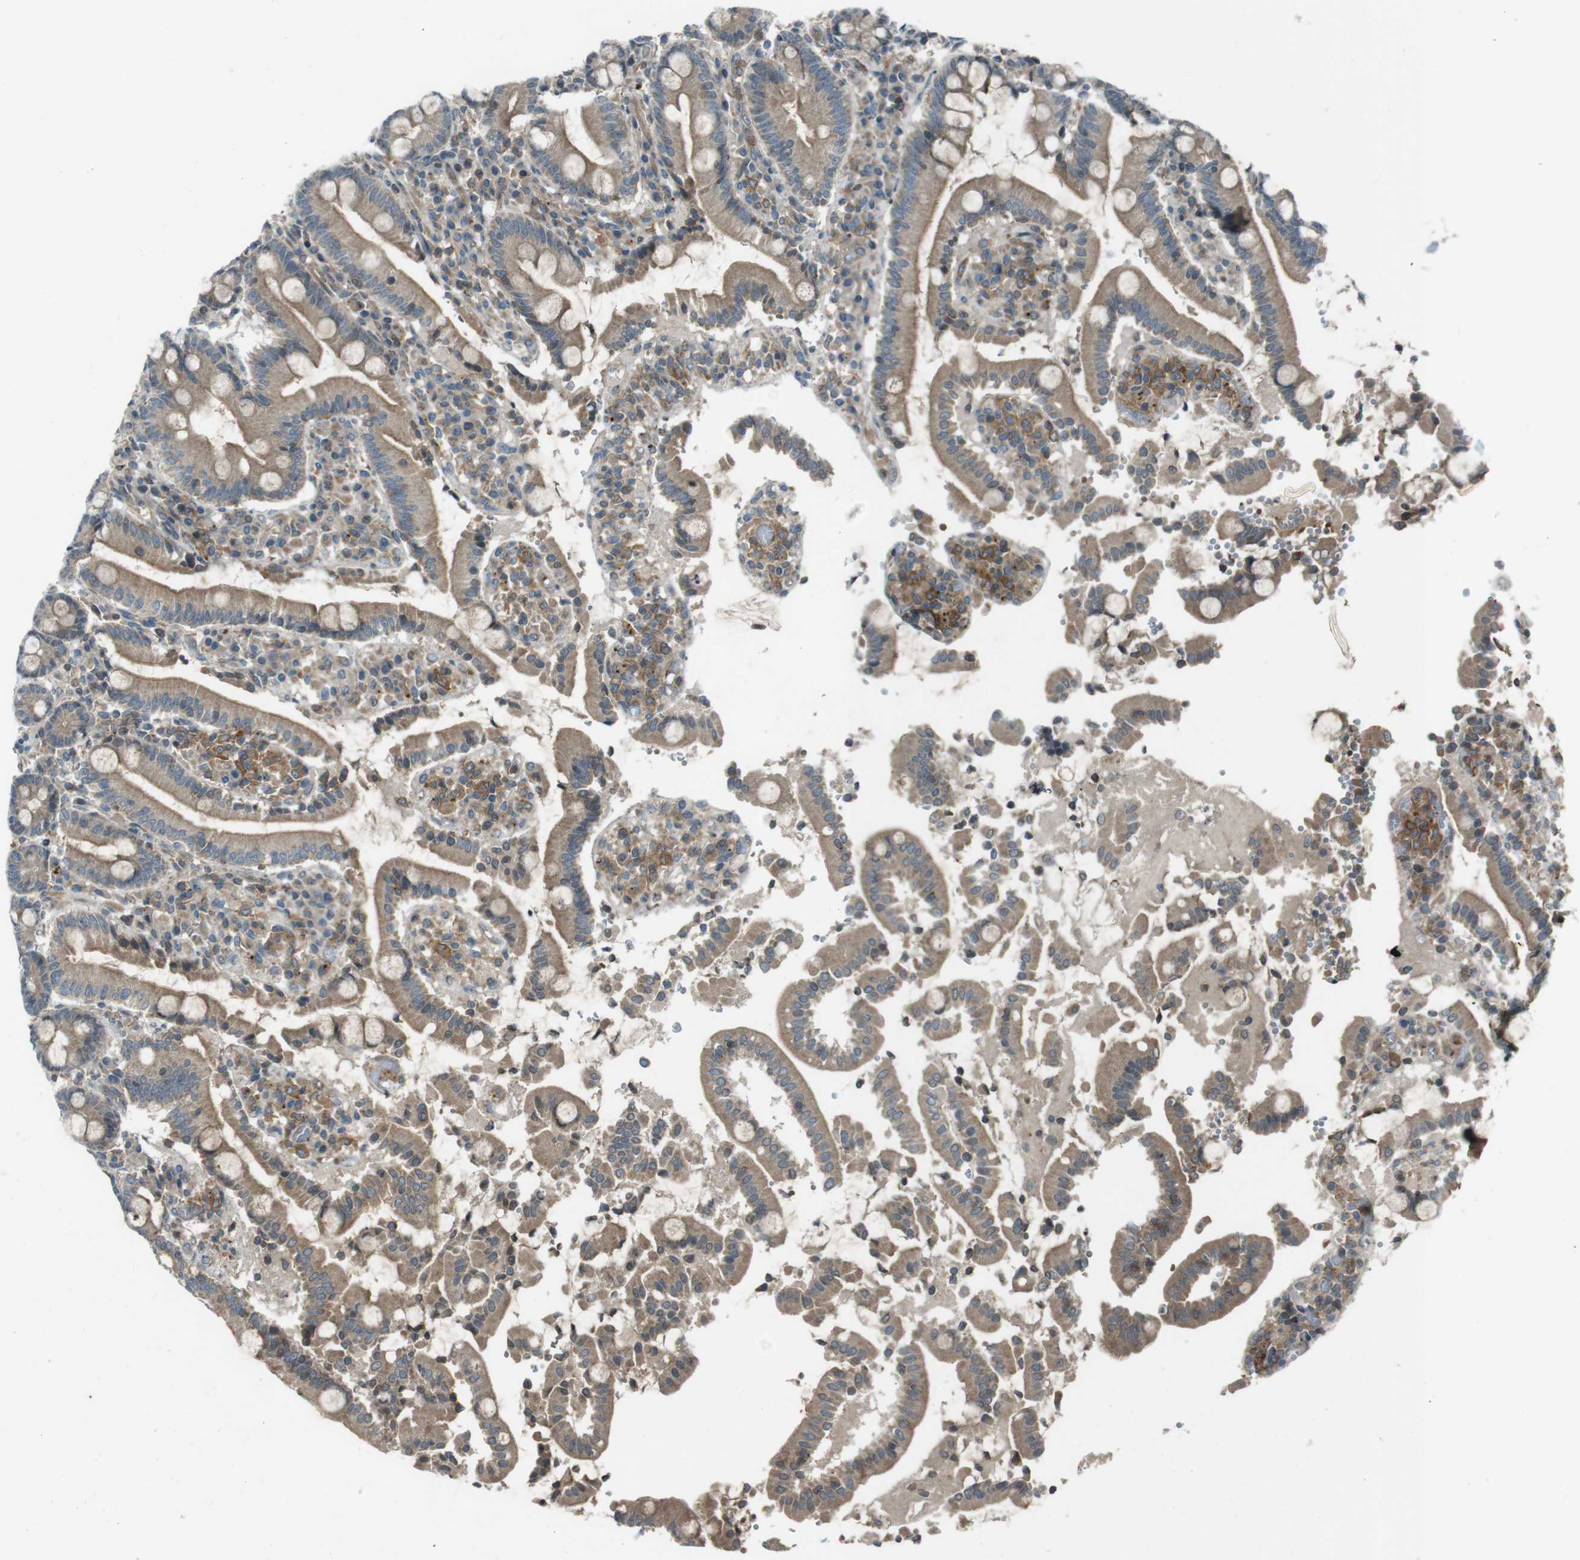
{"staining": {"intensity": "moderate", "quantity": ">75%", "location": "cytoplasmic/membranous"}, "tissue": "duodenum", "cell_type": "Glandular cells", "image_type": "normal", "snomed": [{"axis": "morphology", "description": "Normal tissue, NOS"}, {"axis": "topography", "description": "Small intestine, NOS"}], "caption": "A photomicrograph of duodenum stained for a protein exhibits moderate cytoplasmic/membranous brown staining in glandular cells.", "gene": "ZYX", "patient": {"sex": "female", "age": 71}}